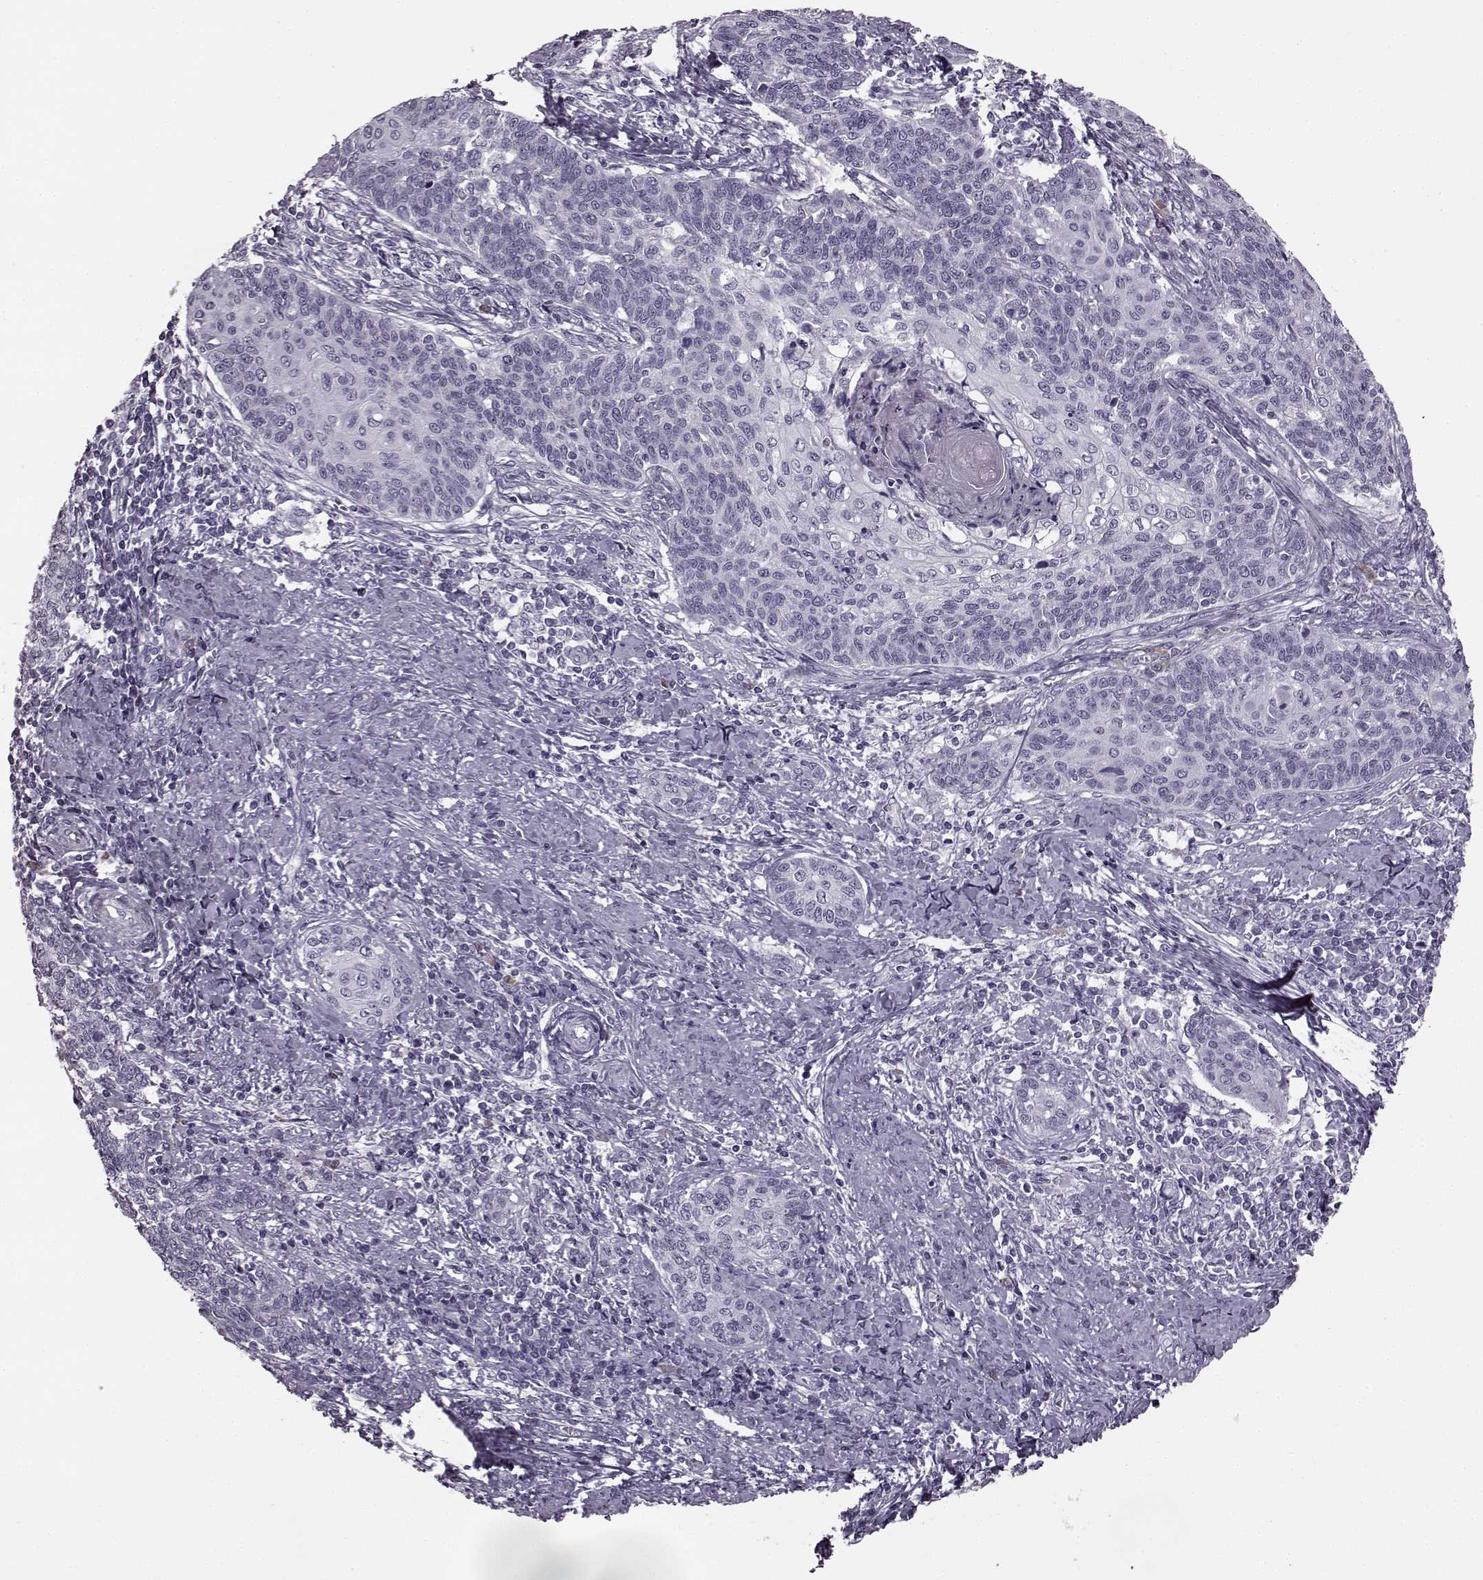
{"staining": {"intensity": "negative", "quantity": "none", "location": "none"}, "tissue": "cervical cancer", "cell_type": "Tumor cells", "image_type": "cancer", "snomed": [{"axis": "morphology", "description": "Squamous cell carcinoma, NOS"}, {"axis": "topography", "description": "Cervix"}], "caption": "DAB immunohistochemical staining of human cervical cancer demonstrates no significant staining in tumor cells.", "gene": "JSRP1", "patient": {"sex": "female", "age": 39}}